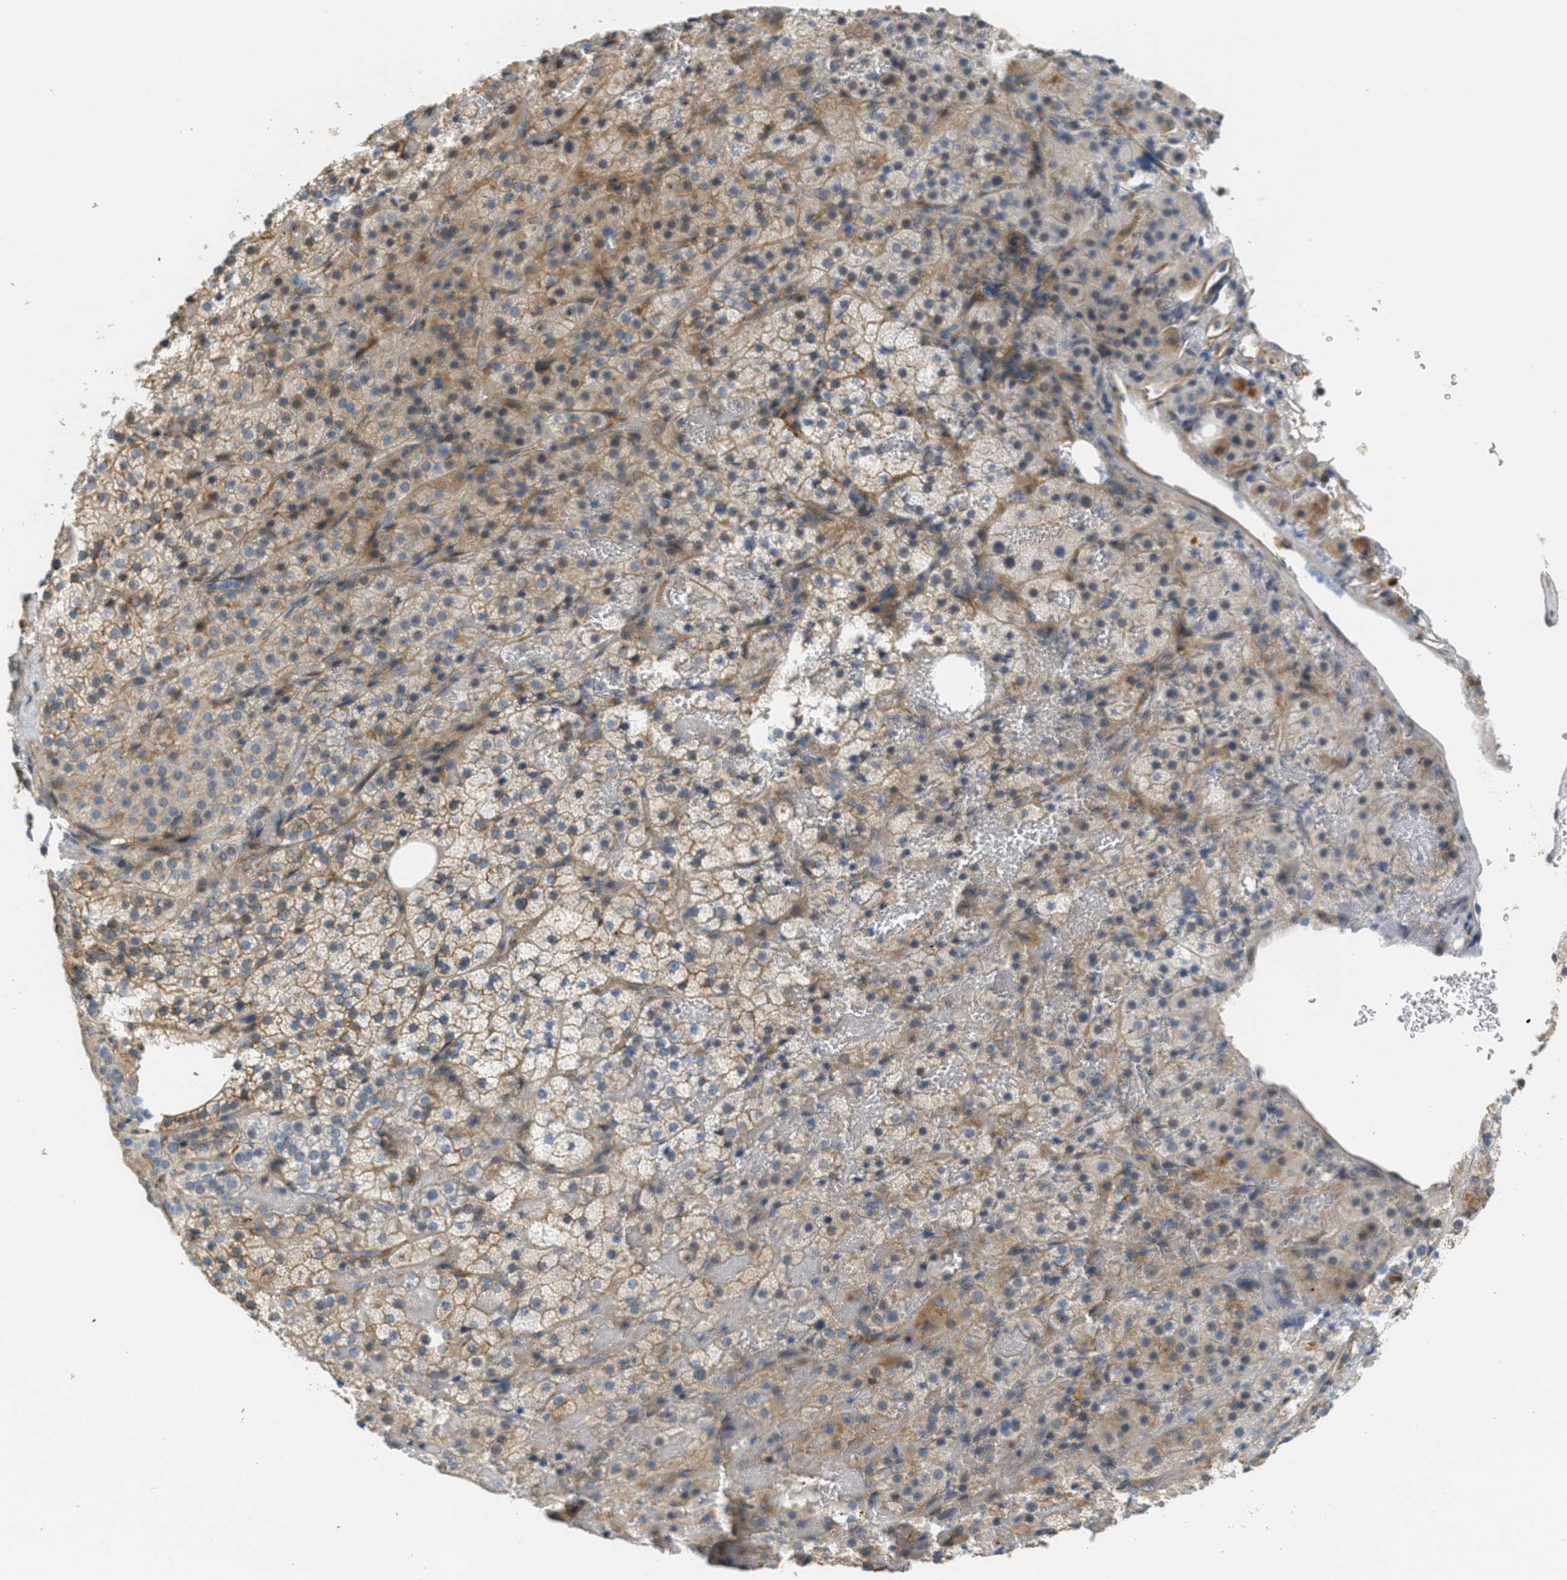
{"staining": {"intensity": "weak", "quantity": "25%-75%", "location": "cytoplasmic/membranous"}, "tissue": "adrenal gland", "cell_type": "Glandular cells", "image_type": "normal", "snomed": [{"axis": "morphology", "description": "Normal tissue, NOS"}, {"axis": "topography", "description": "Adrenal gland"}], "caption": "High-magnification brightfield microscopy of normal adrenal gland stained with DAB (3,3'-diaminobenzidine) (brown) and counterstained with hematoxylin (blue). glandular cells exhibit weak cytoplasmic/membranous positivity is seen in approximately25%-75% of cells.", "gene": "ADCY5", "patient": {"sex": "female", "age": 59}}